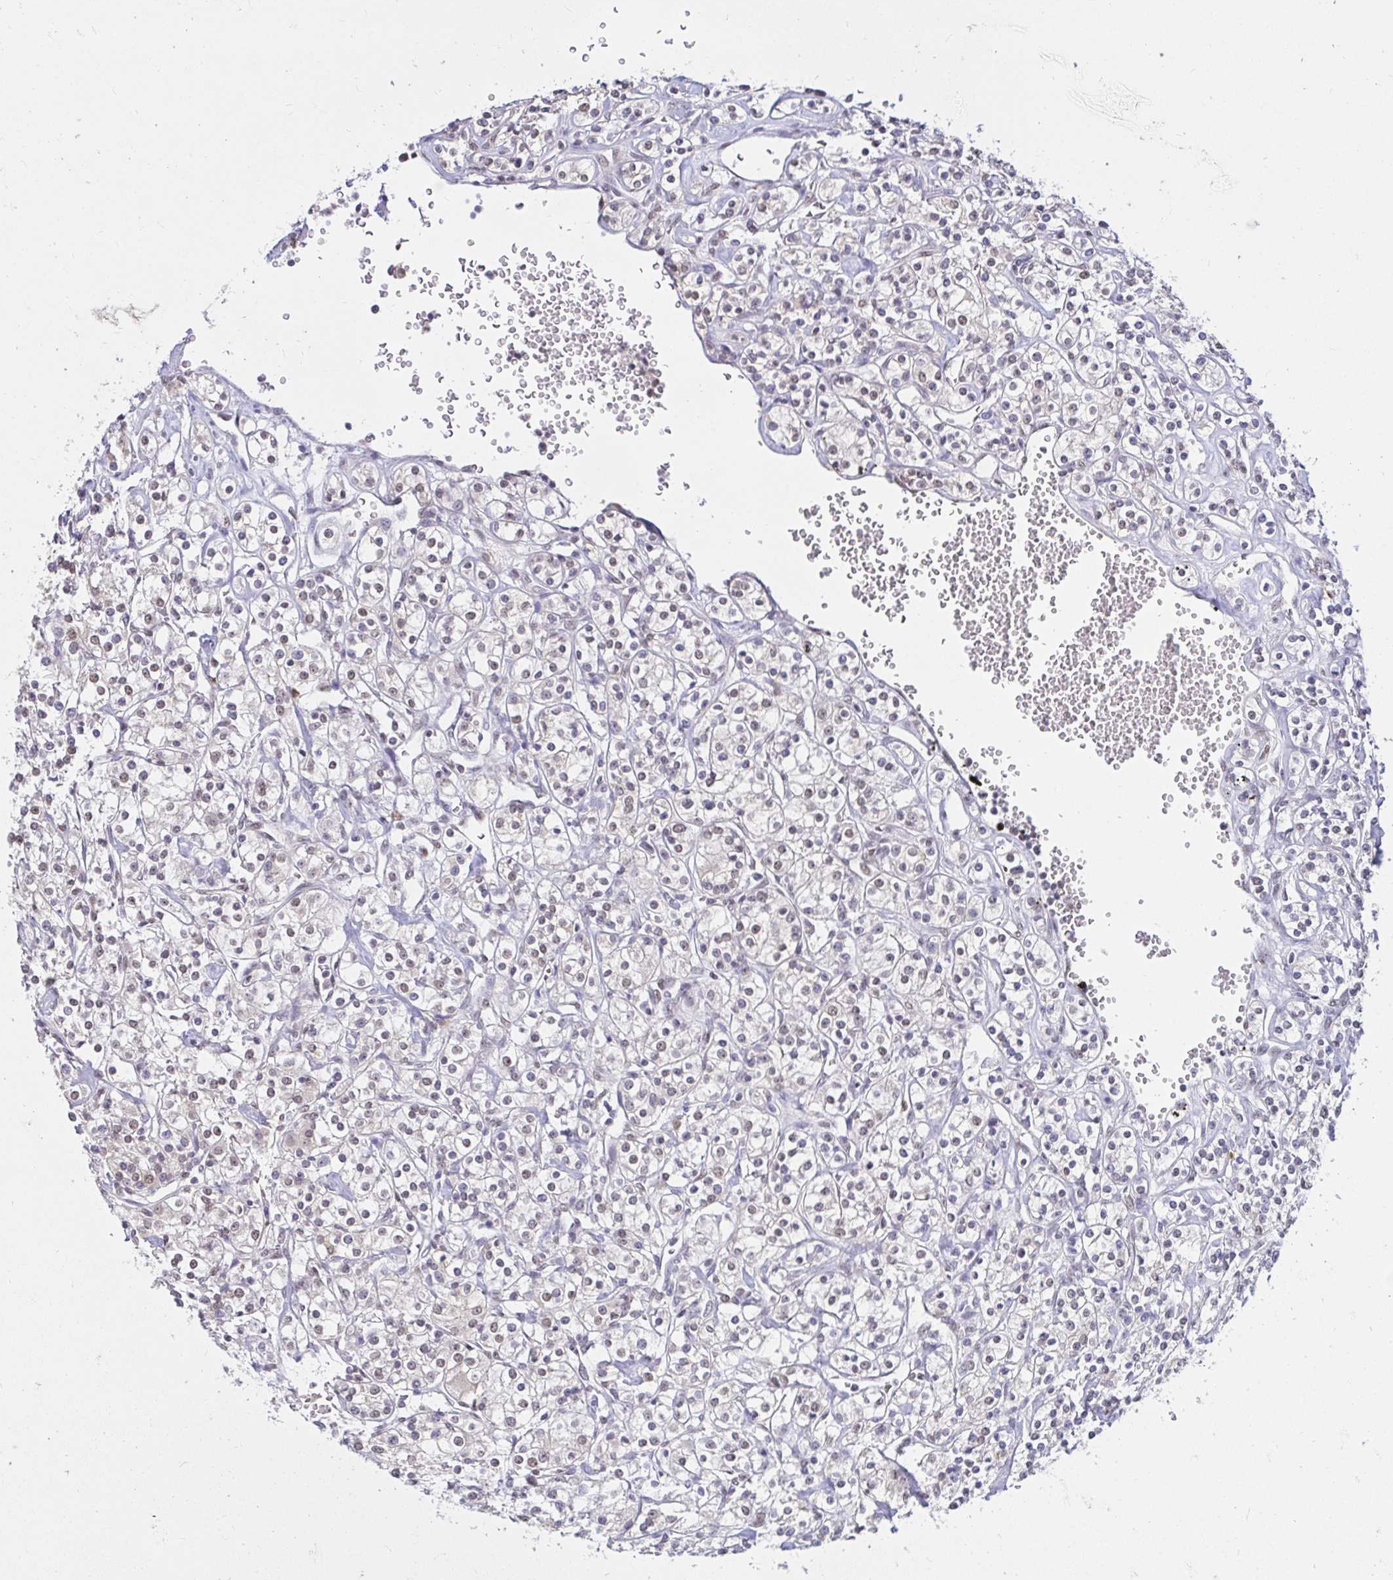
{"staining": {"intensity": "weak", "quantity": "25%-75%", "location": "nuclear"}, "tissue": "renal cancer", "cell_type": "Tumor cells", "image_type": "cancer", "snomed": [{"axis": "morphology", "description": "Adenocarcinoma, NOS"}, {"axis": "topography", "description": "Kidney"}], "caption": "Renal cancer (adenocarcinoma) stained with a brown dye displays weak nuclear positive positivity in about 25%-75% of tumor cells.", "gene": "RIMS4", "patient": {"sex": "male", "age": 77}}